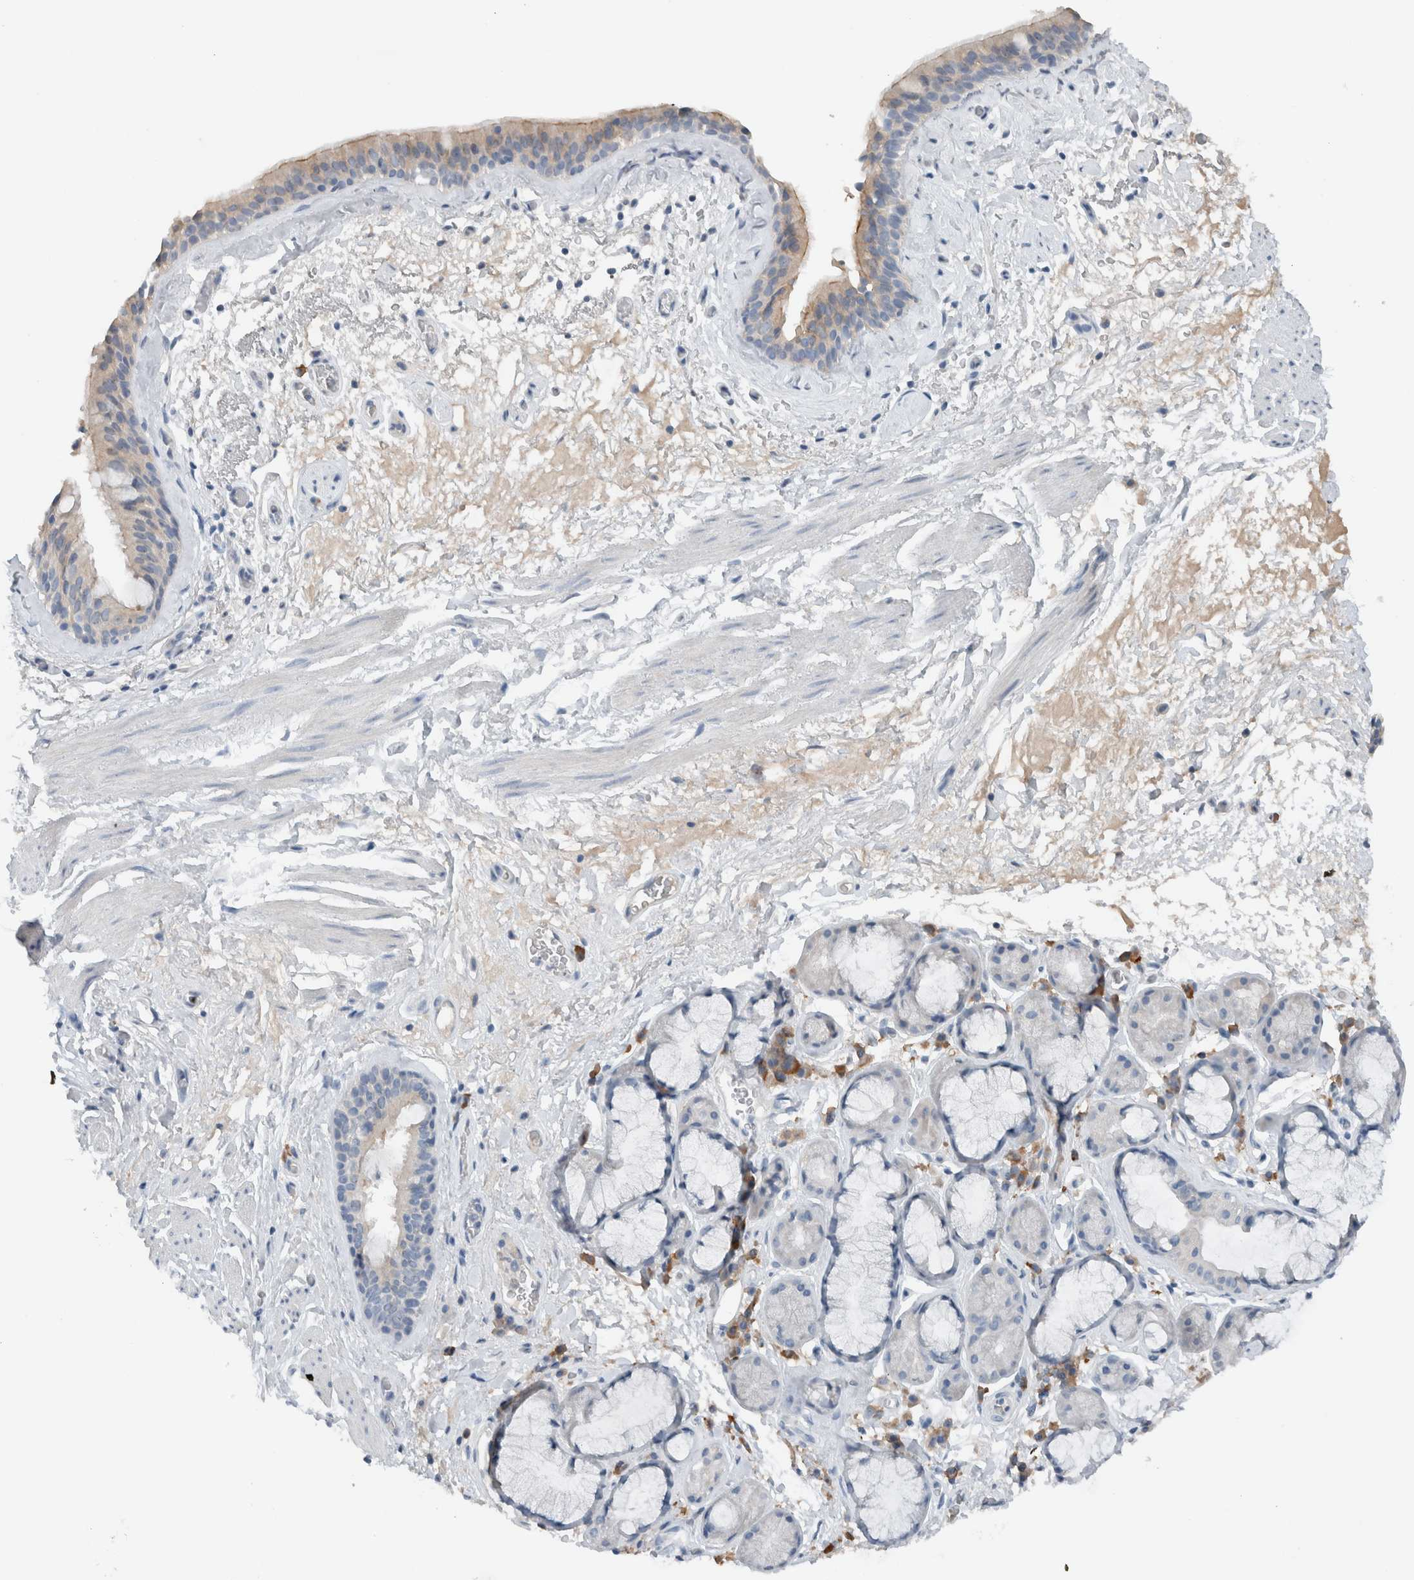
{"staining": {"intensity": "weak", "quantity": "25%-75%", "location": "cytoplasmic/membranous"}, "tissue": "bronchus", "cell_type": "Respiratory epithelial cells", "image_type": "normal", "snomed": [{"axis": "morphology", "description": "Normal tissue, NOS"}, {"axis": "topography", "description": "Cartilage tissue"}], "caption": "The micrograph demonstrates staining of unremarkable bronchus, revealing weak cytoplasmic/membranous protein positivity (brown color) within respiratory epithelial cells.", "gene": "DUOX1", "patient": {"sex": "female", "age": 63}}